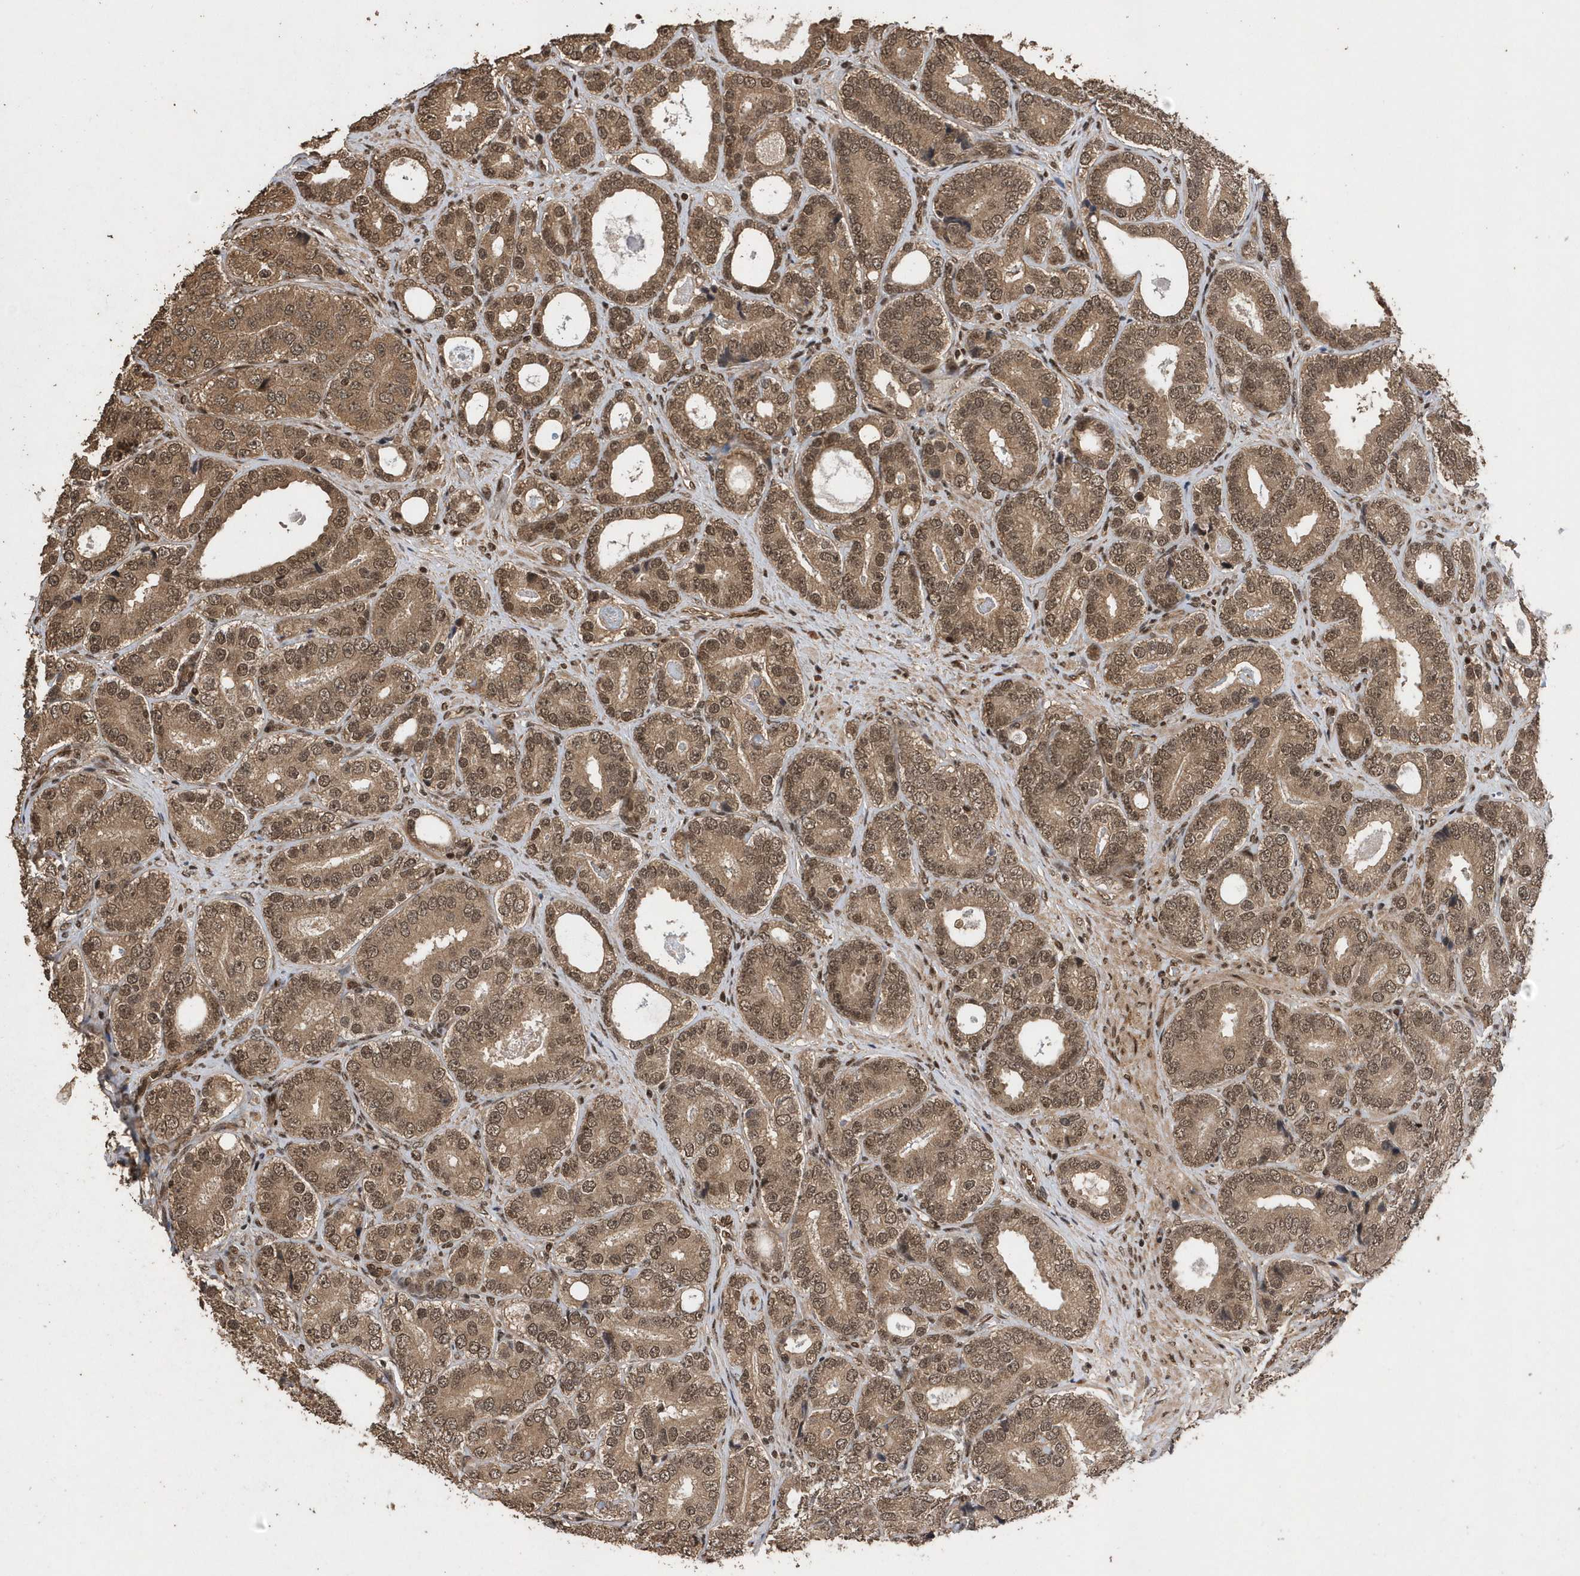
{"staining": {"intensity": "moderate", "quantity": ">75%", "location": "cytoplasmic/membranous,nuclear"}, "tissue": "prostate cancer", "cell_type": "Tumor cells", "image_type": "cancer", "snomed": [{"axis": "morphology", "description": "Adenocarcinoma, High grade"}, {"axis": "topography", "description": "Prostate"}], "caption": "The micrograph reveals staining of prostate cancer, revealing moderate cytoplasmic/membranous and nuclear protein positivity (brown color) within tumor cells.", "gene": "INTS12", "patient": {"sex": "male", "age": 56}}